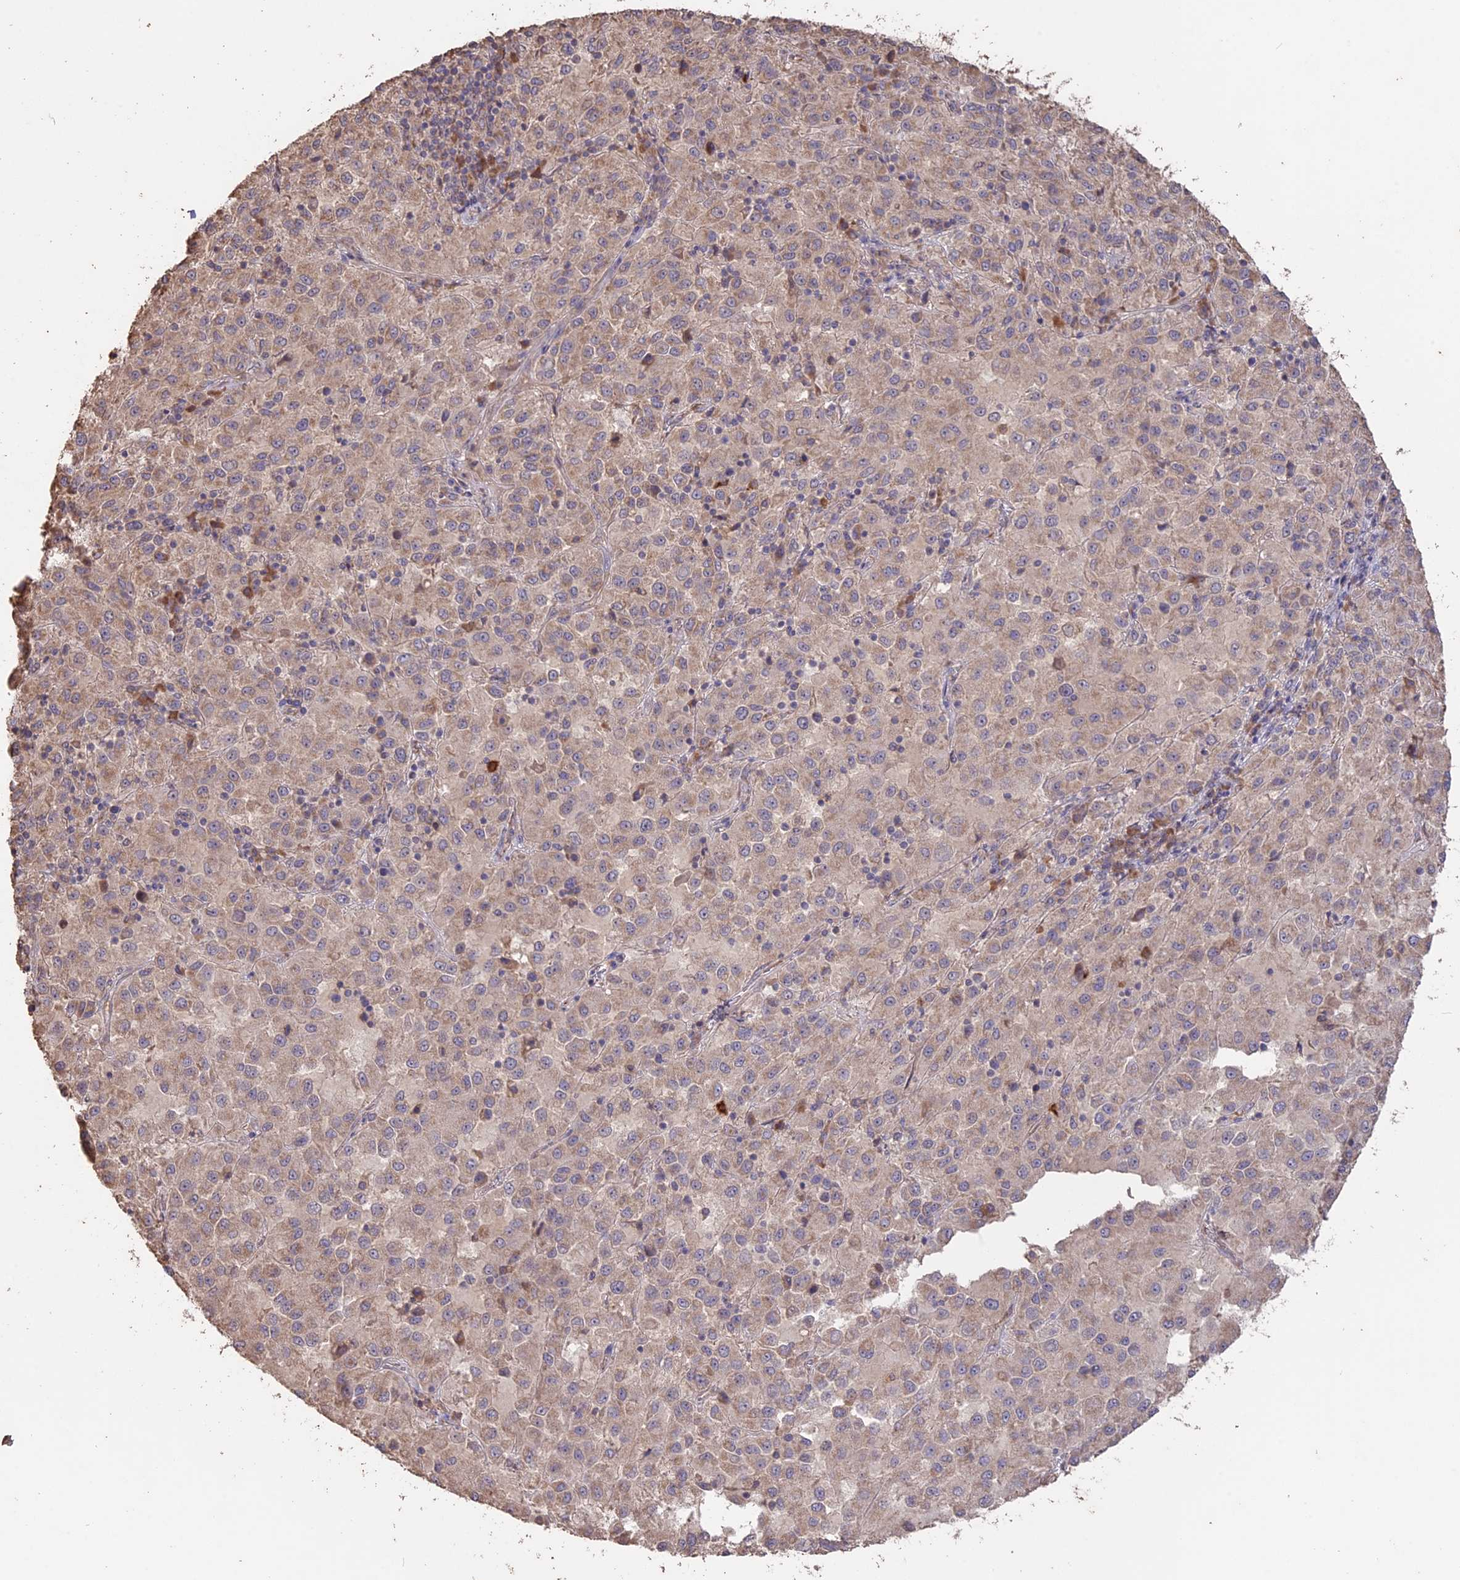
{"staining": {"intensity": "weak", "quantity": "25%-75%", "location": "cytoplasmic/membranous"}, "tissue": "melanoma", "cell_type": "Tumor cells", "image_type": "cancer", "snomed": [{"axis": "morphology", "description": "Malignant melanoma, Metastatic site"}, {"axis": "topography", "description": "Lung"}], "caption": "Melanoma stained with a brown dye displays weak cytoplasmic/membranous positive positivity in about 25%-75% of tumor cells.", "gene": "LAYN", "patient": {"sex": "male", "age": 64}}